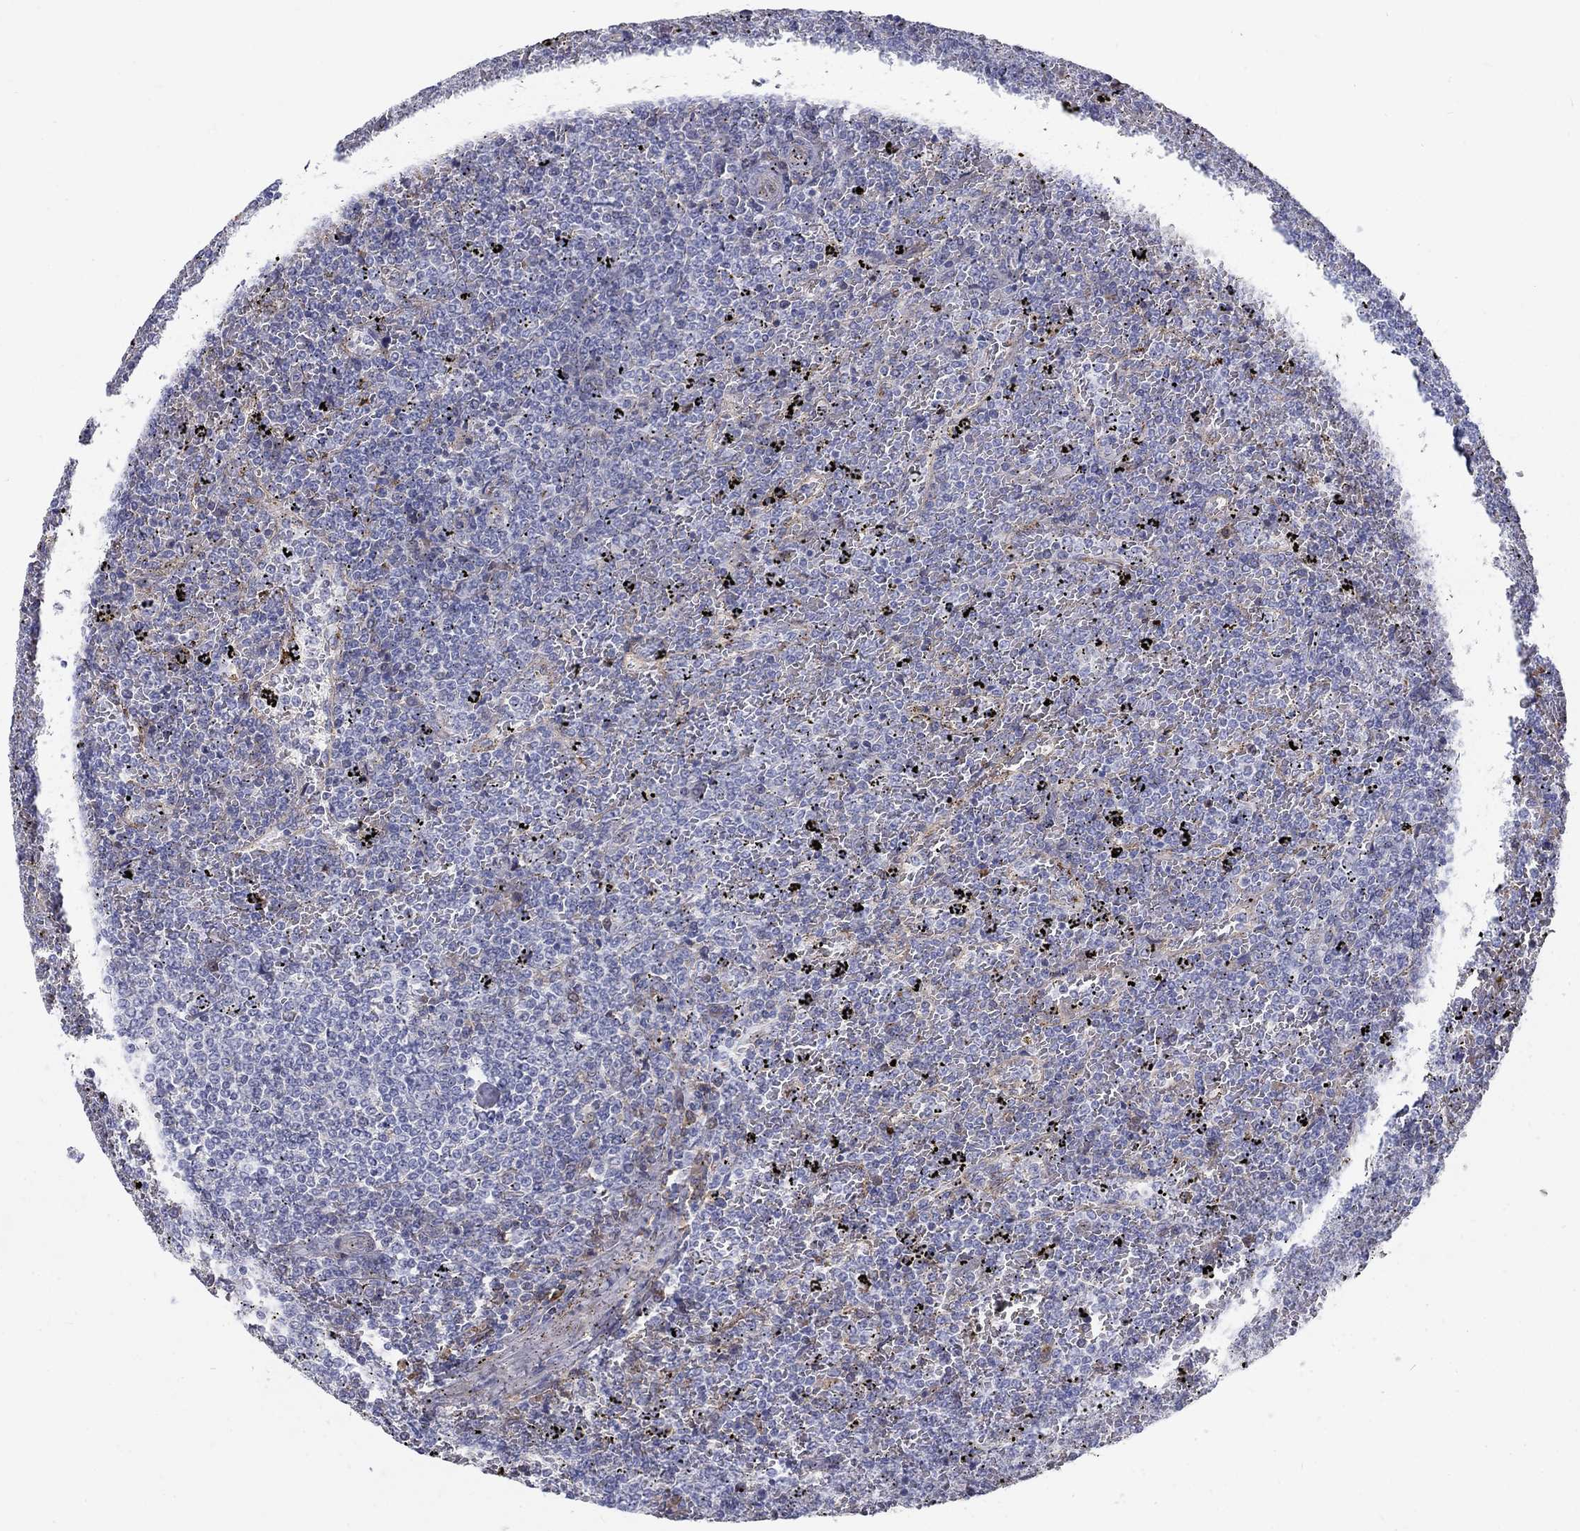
{"staining": {"intensity": "negative", "quantity": "none", "location": "none"}, "tissue": "lymphoma", "cell_type": "Tumor cells", "image_type": "cancer", "snomed": [{"axis": "morphology", "description": "Malignant lymphoma, non-Hodgkin's type, Low grade"}, {"axis": "topography", "description": "Spleen"}], "caption": "High power microscopy image of an immunohistochemistry histopathology image of lymphoma, revealing no significant staining in tumor cells. (DAB (3,3'-diaminobenzidine) immunohistochemistry (IHC) visualized using brightfield microscopy, high magnification).", "gene": "EPDR1", "patient": {"sex": "female", "age": 77}}